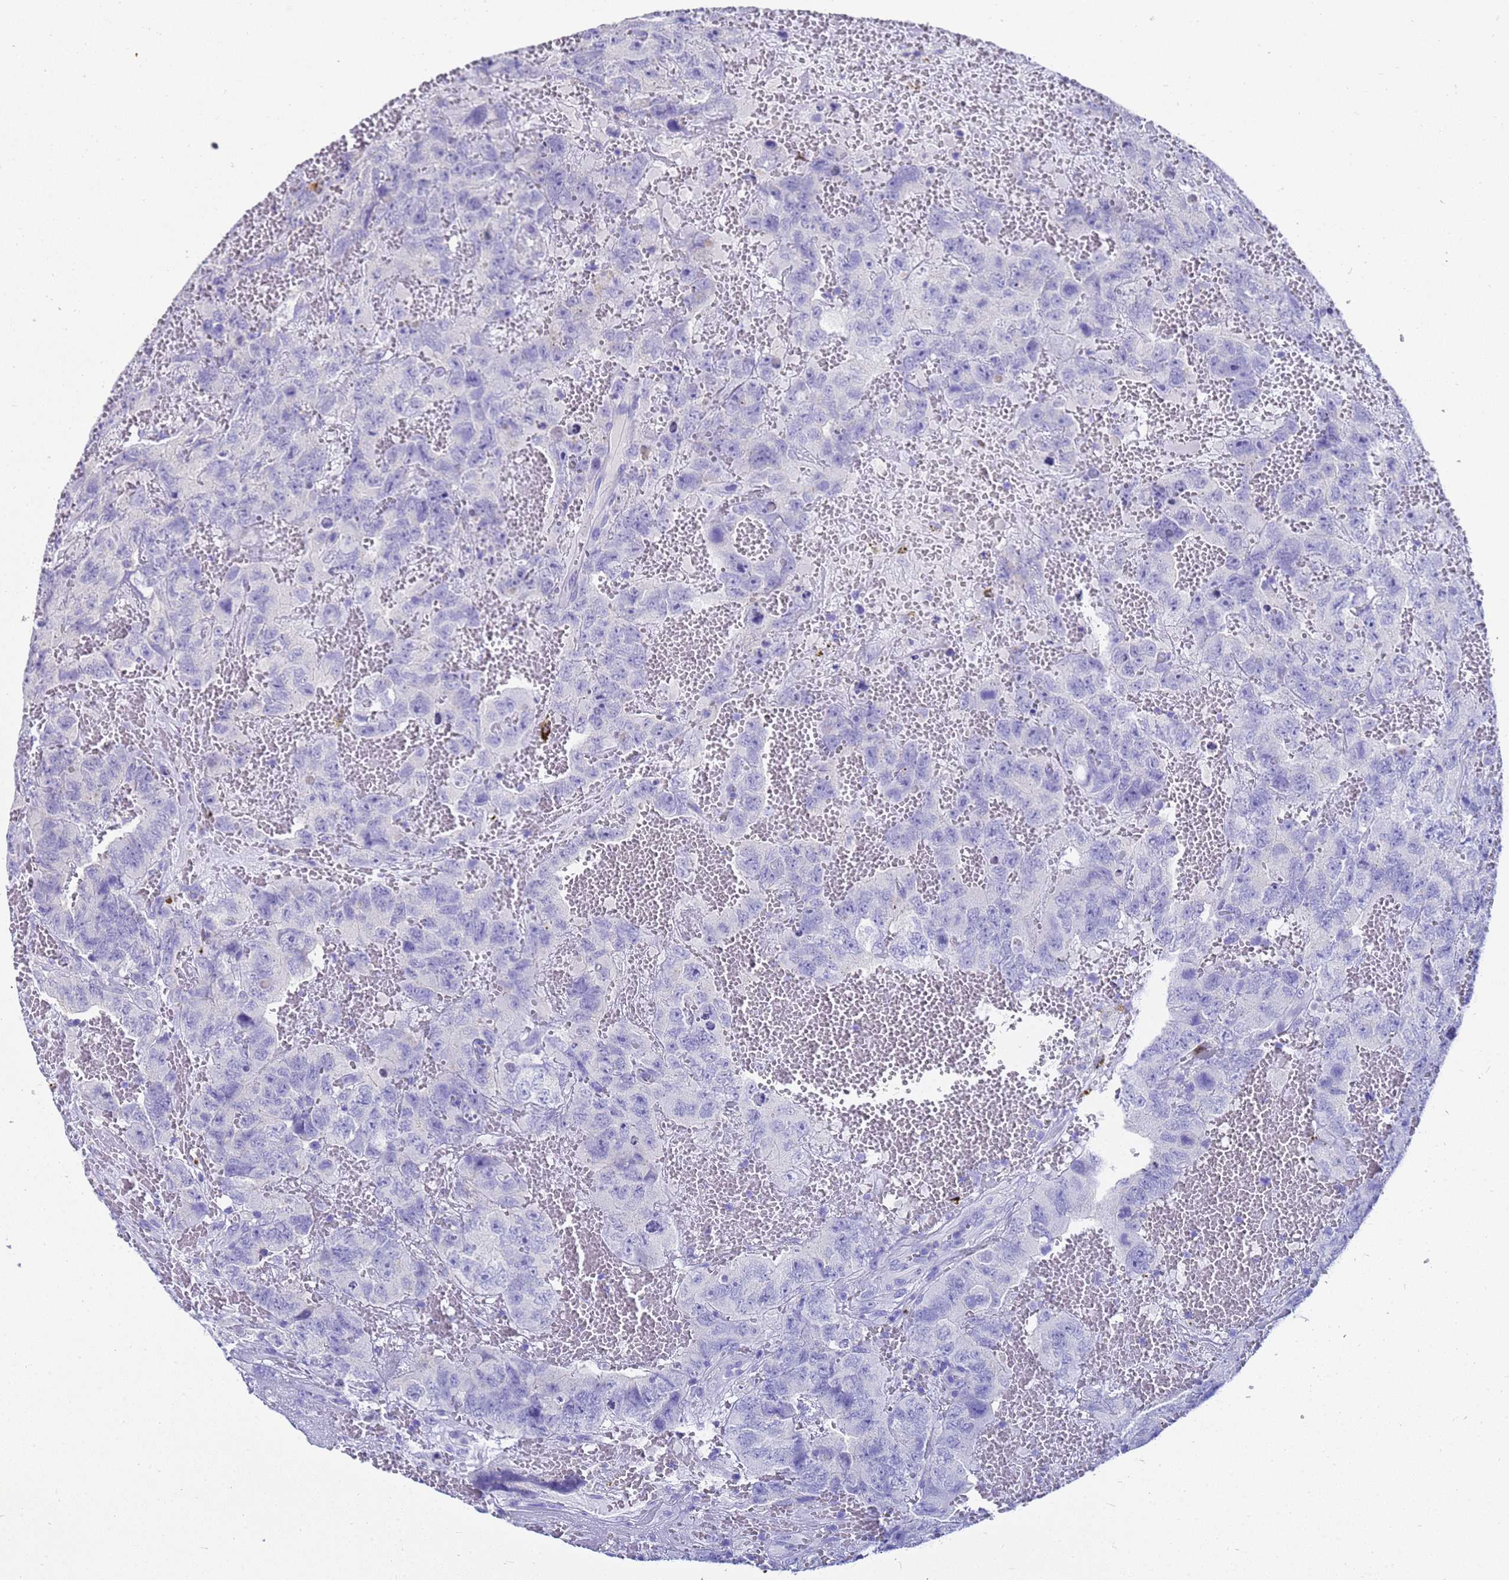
{"staining": {"intensity": "negative", "quantity": "none", "location": "none"}, "tissue": "testis cancer", "cell_type": "Tumor cells", "image_type": "cancer", "snomed": [{"axis": "morphology", "description": "Carcinoma, Embryonal, NOS"}, {"axis": "topography", "description": "Testis"}], "caption": "High power microscopy image of an immunohistochemistry histopathology image of testis cancer, revealing no significant expression in tumor cells. Nuclei are stained in blue.", "gene": "MS4A13", "patient": {"sex": "male", "age": 45}}